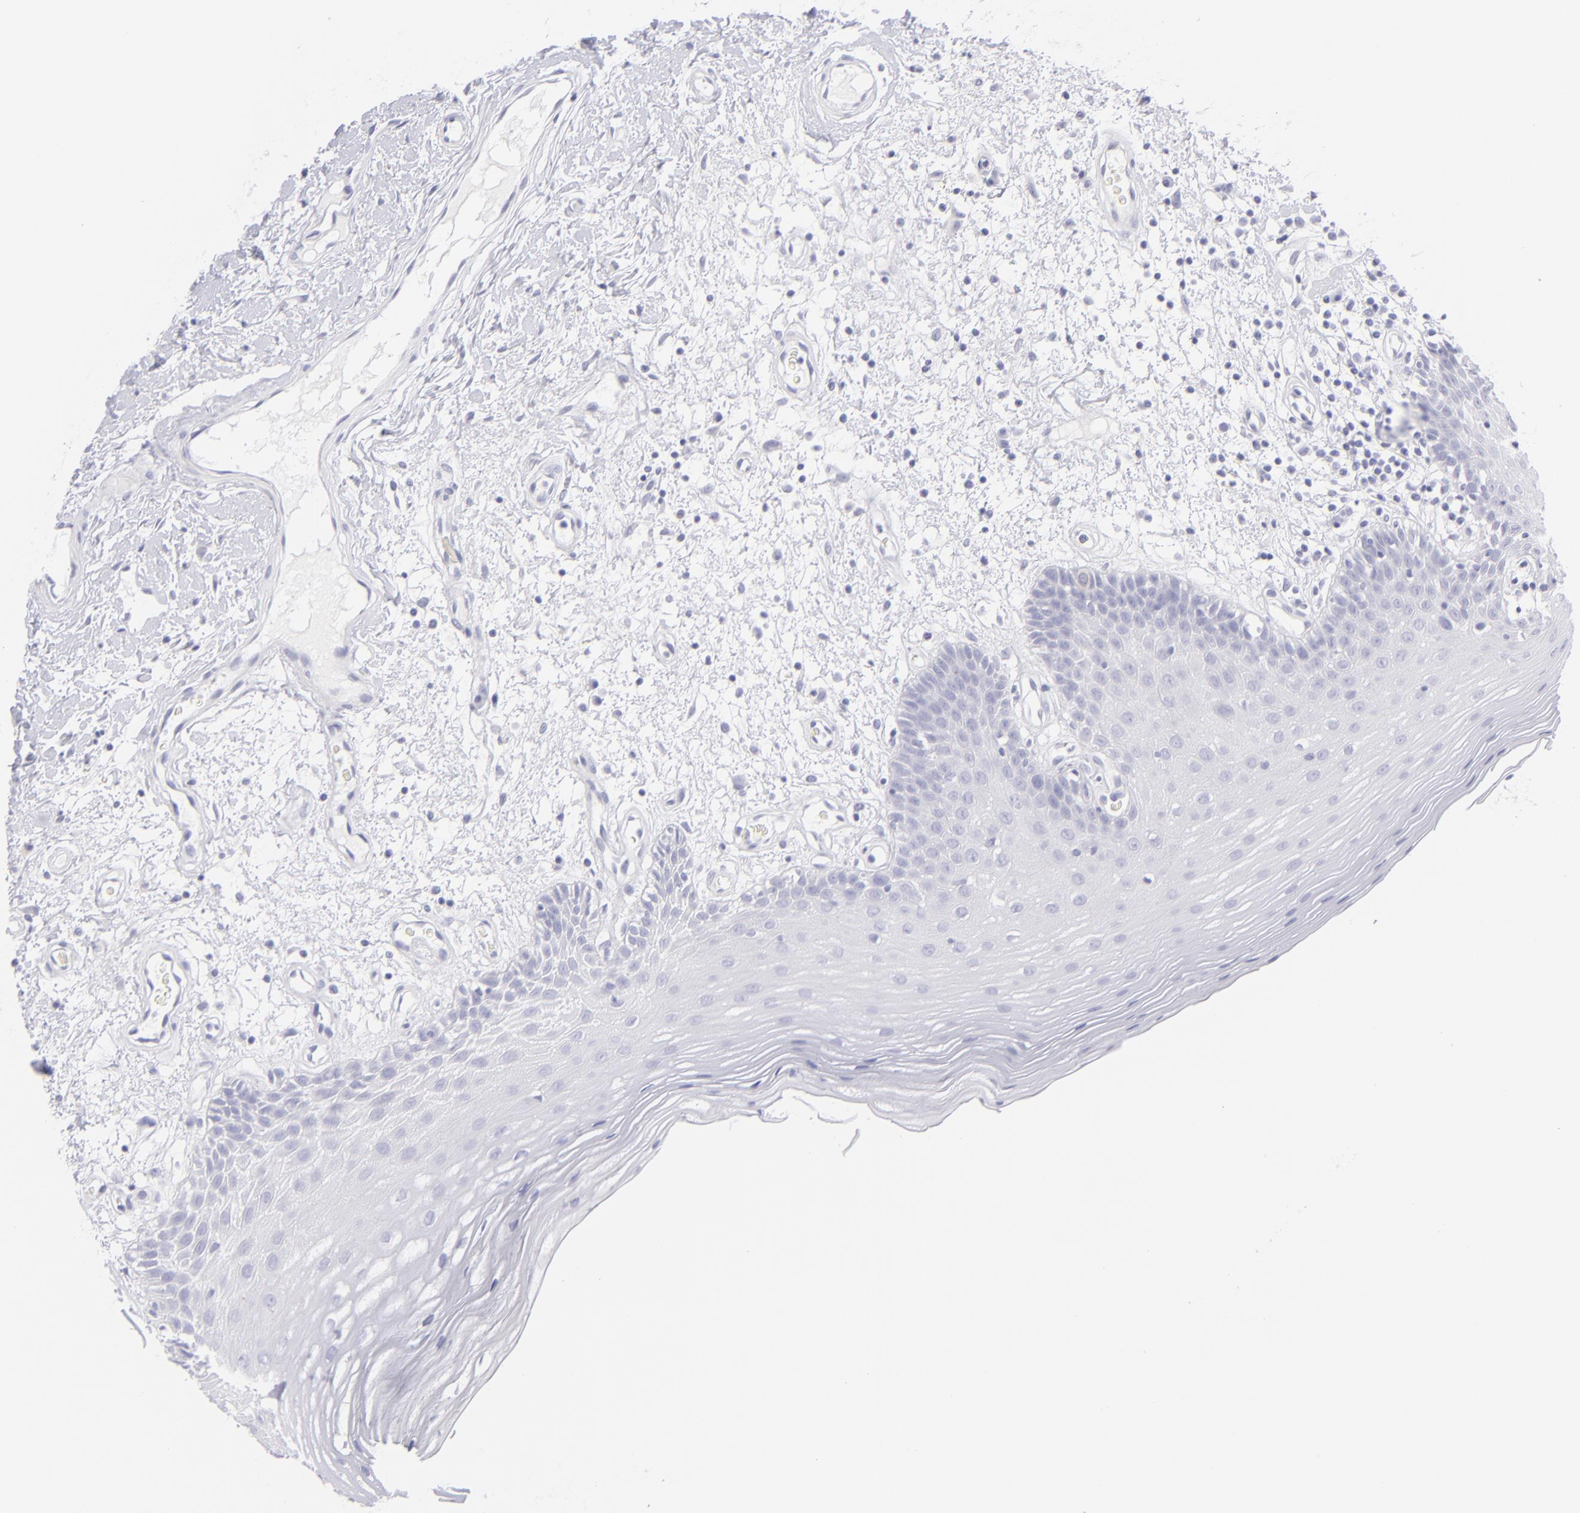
{"staining": {"intensity": "negative", "quantity": "none", "location": "none"}, "tissue": "oral mucosa", "cell_type": "Squamous epithelial cells", "image_type": "normal", "snomed": [{"axis": "morphology", "description": "Normal tissue, NOS"}, {"axis": "morphology", "description": "Squamous cell carcinoma, NOS"}, {"axis": "topography", "description": "Skeletal muscle"}, {"axis": "topography", "description": "Oral tissue"}, {"axis": "topography", "description": "Head-Neck"}], "caption": "DAB (3,3'-diaminobenzidine) immunohistochemical staining of normal human oral mucosa reveals no significant positivity in squamous epithelial cells.", "gene": "FCER2", "patient": {"sex": "male", "age": 71}}